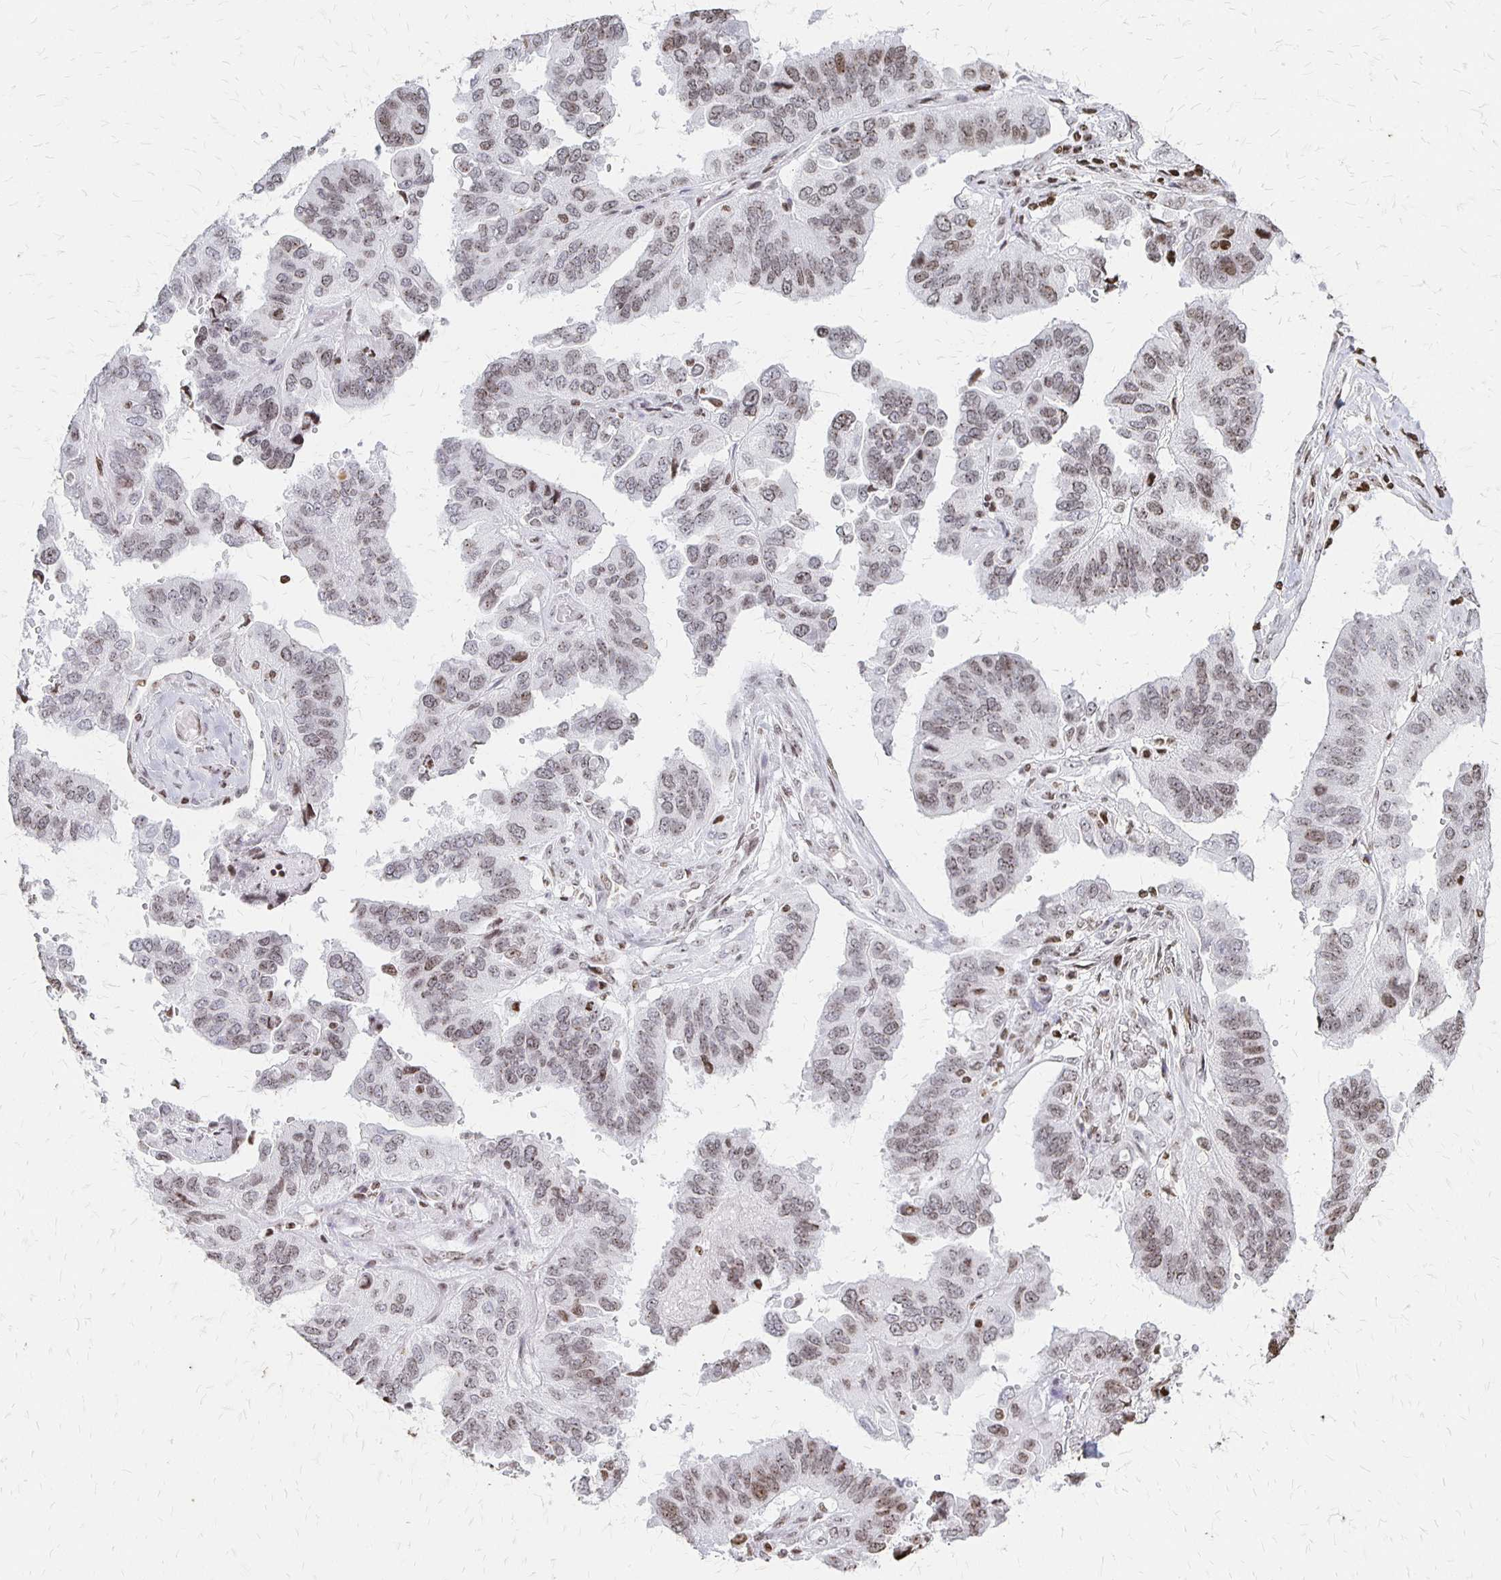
{"staining": {"intensity": "weak", "quantity": "25%-75%", "location": "nuclear"}, "tissue": "ovarian cancer", "cell_type": "Tumor cells", "image_type": "cancer", "snomed": [{"axis": "morphology", "description": "Cystadenocarcinoma, serous, NOS"}, {"axis": "topography", "description": "Ovary"}], "caption": "Weak nuclear staining for a protein is seen in about 25%-75% of tumor cells of ovarian serous cystadenocarcinoma using IHC.", "gene": "ZNF280C", "patient": {"sex": "female", "age": 79}}